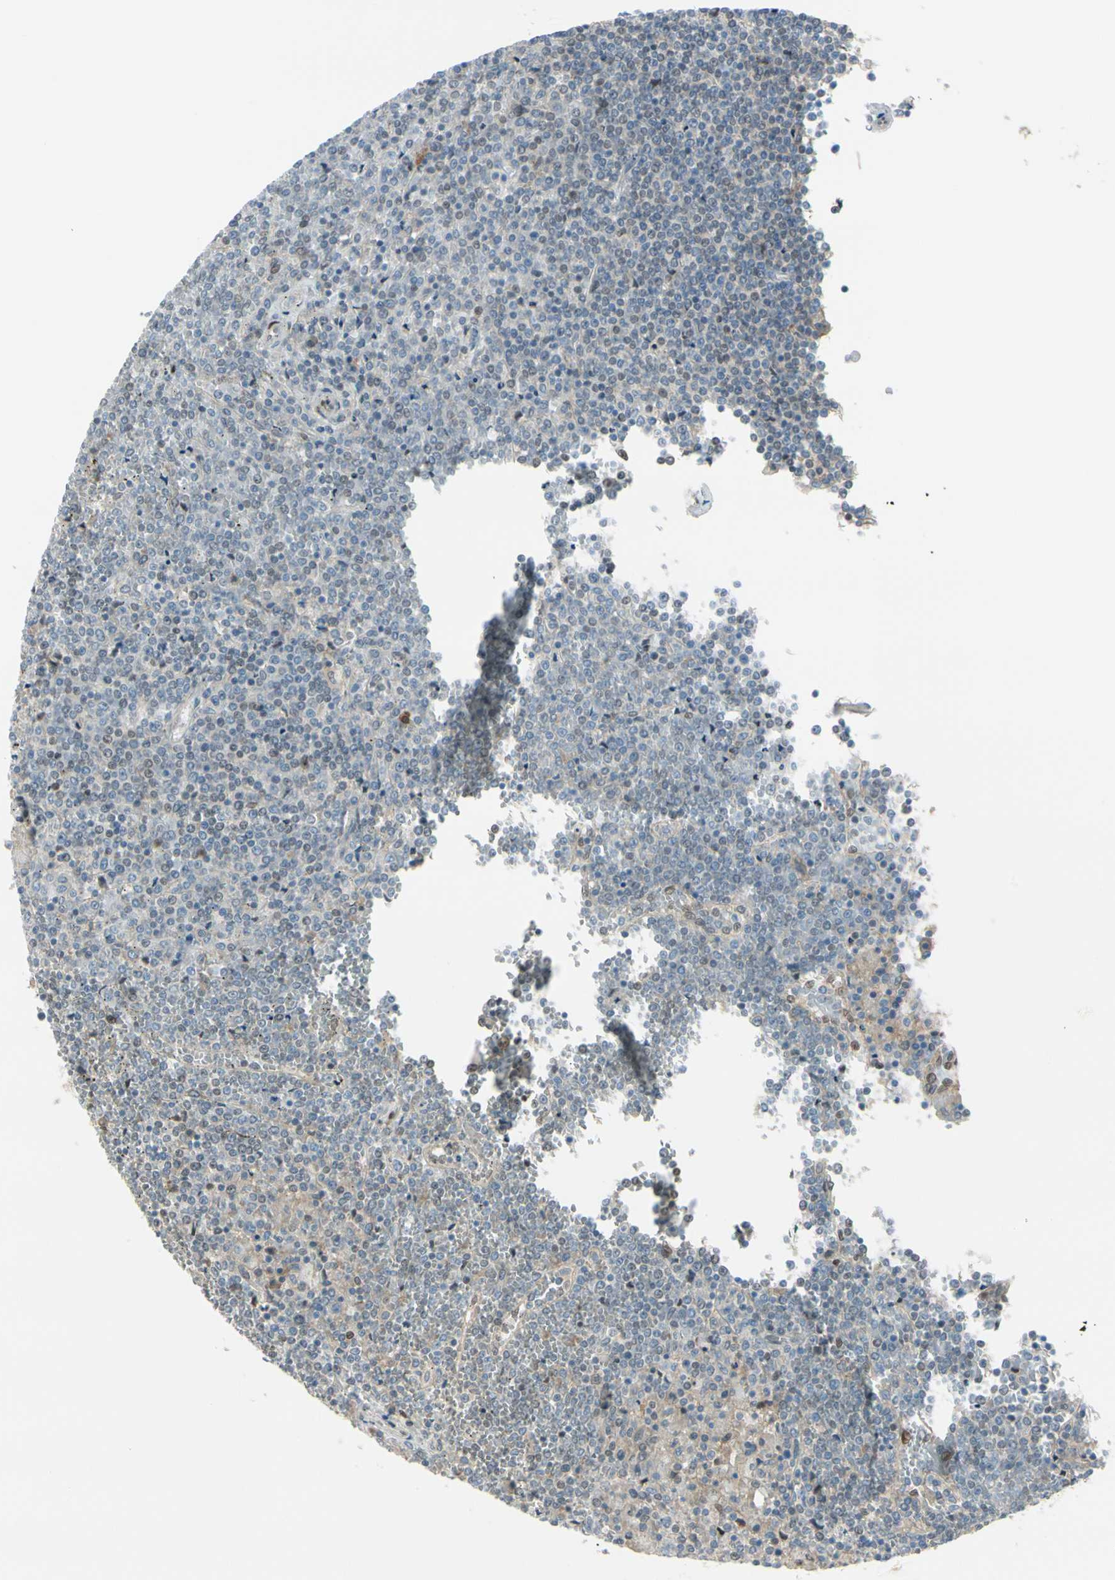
{"staining": {"intensity": "weak", "quantity": "<25%", "location": "nuclear"}, "tissue": "lymphoma", "cell_type": "Tumor cells", "image_type": "cancer", "snomed": [{"axis": "morphology", "description": "Malignant lymphoma, non-Hodgkin's type, Low grade"}, {"axis": "topography", "description": "Spleen"}], "caption": "Immunohistochemistry (IHC) of human low-grade malignant lymphoma, non-Hodgkin's type shows no expression in tumor cells.", "gene": "PTTG1", "patient": {"sex": "female", "age": 19}}